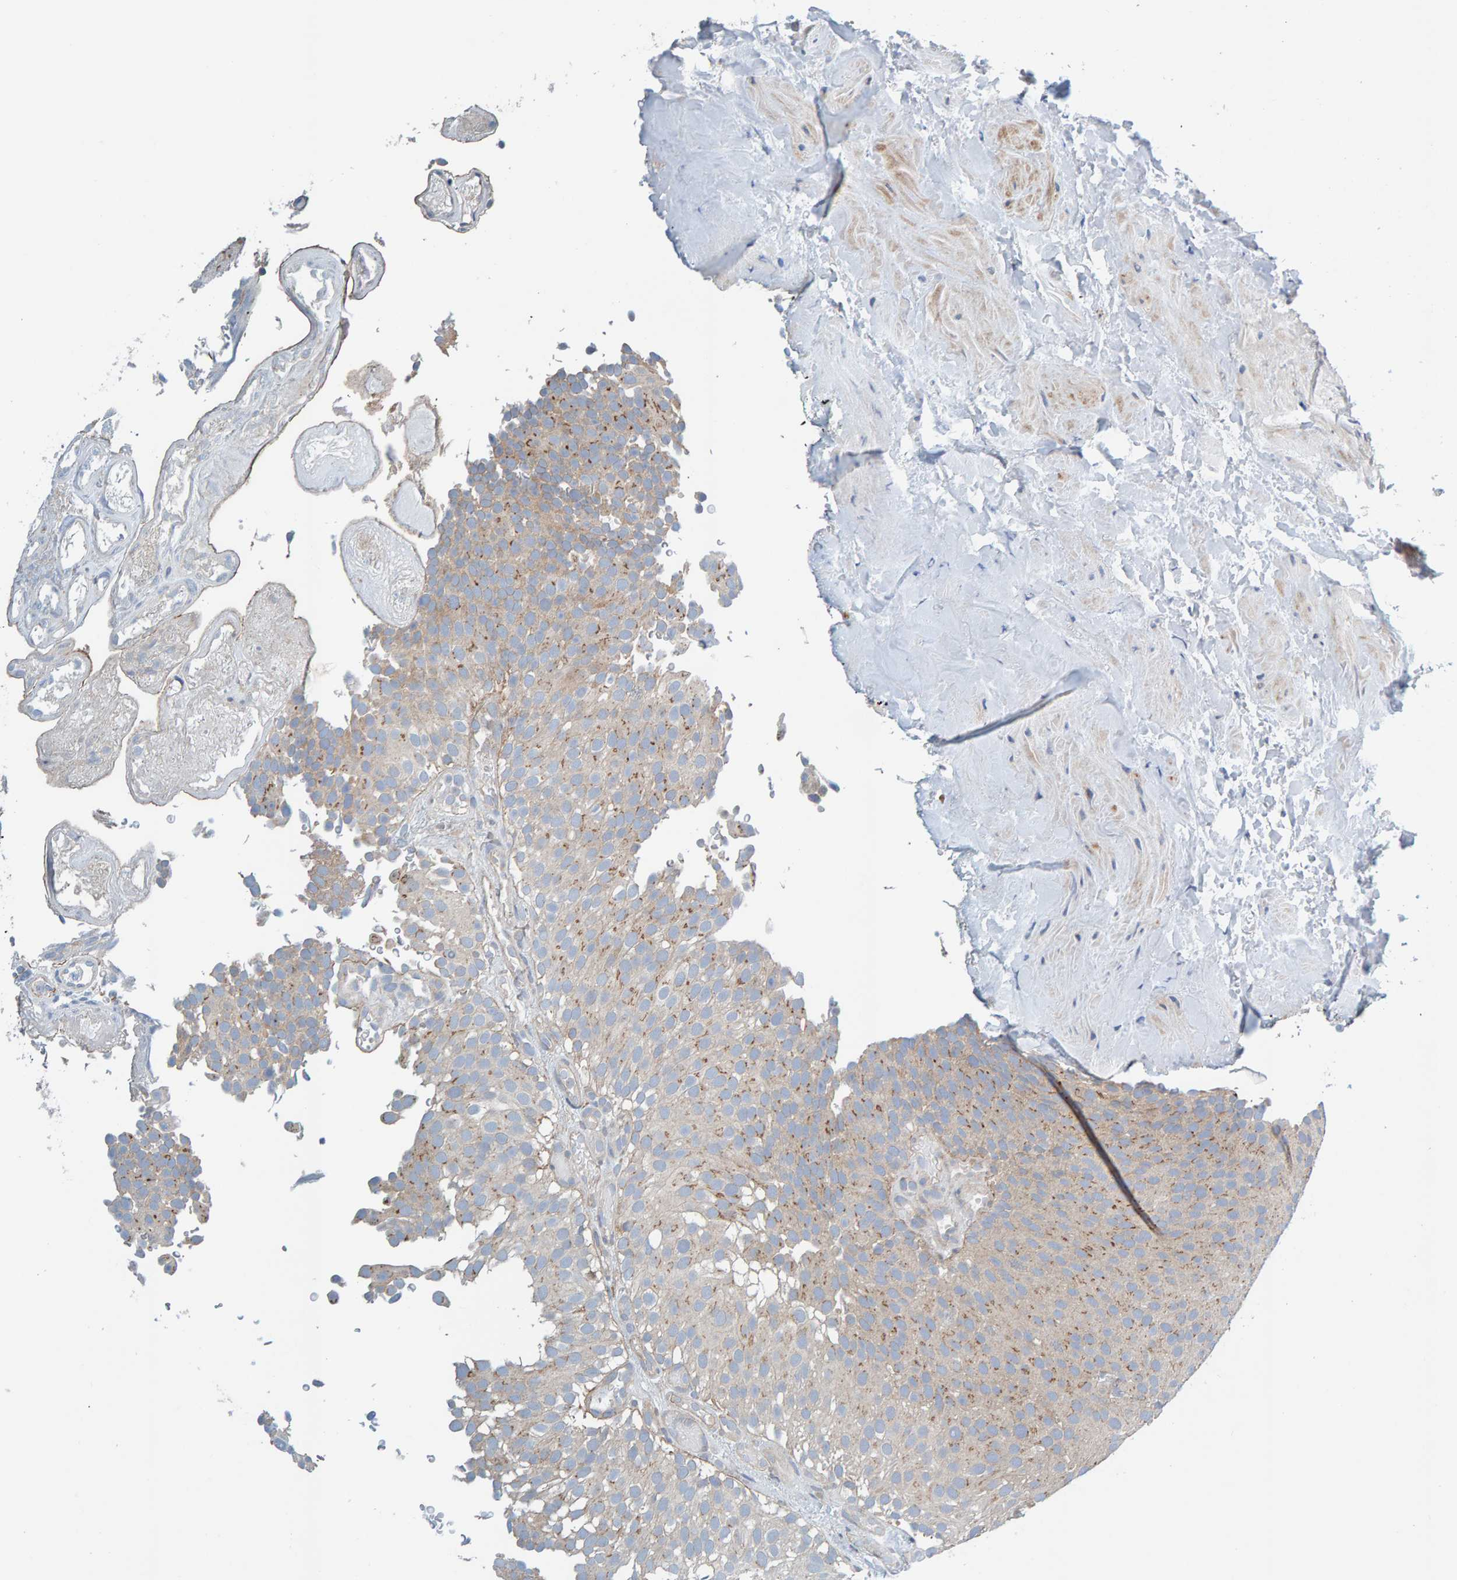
{"staining": {"intensity": "weak", "quantity": ">75%", "location": "cytoplasmic/membranous"}, "tissue": "urothelial cancer", "cell_type": "Tumor cells", "image_type": "cancer", "snomed": [{"axis": "morphology", "description": "Urothelial carcinoma, Low grade"}, {"axis": "topography", "description": "Urinary bladder"}], "caption": "Immunohistochemical staining of urothelial cancer reveals weak cytoplasmic/membranous protein expression in about >75% of tumor cells. (Brightfield microscopy of DAB IHC at high magnification).", "gene": "CCM2", "patient": {"sex": "male", "age": 78}}